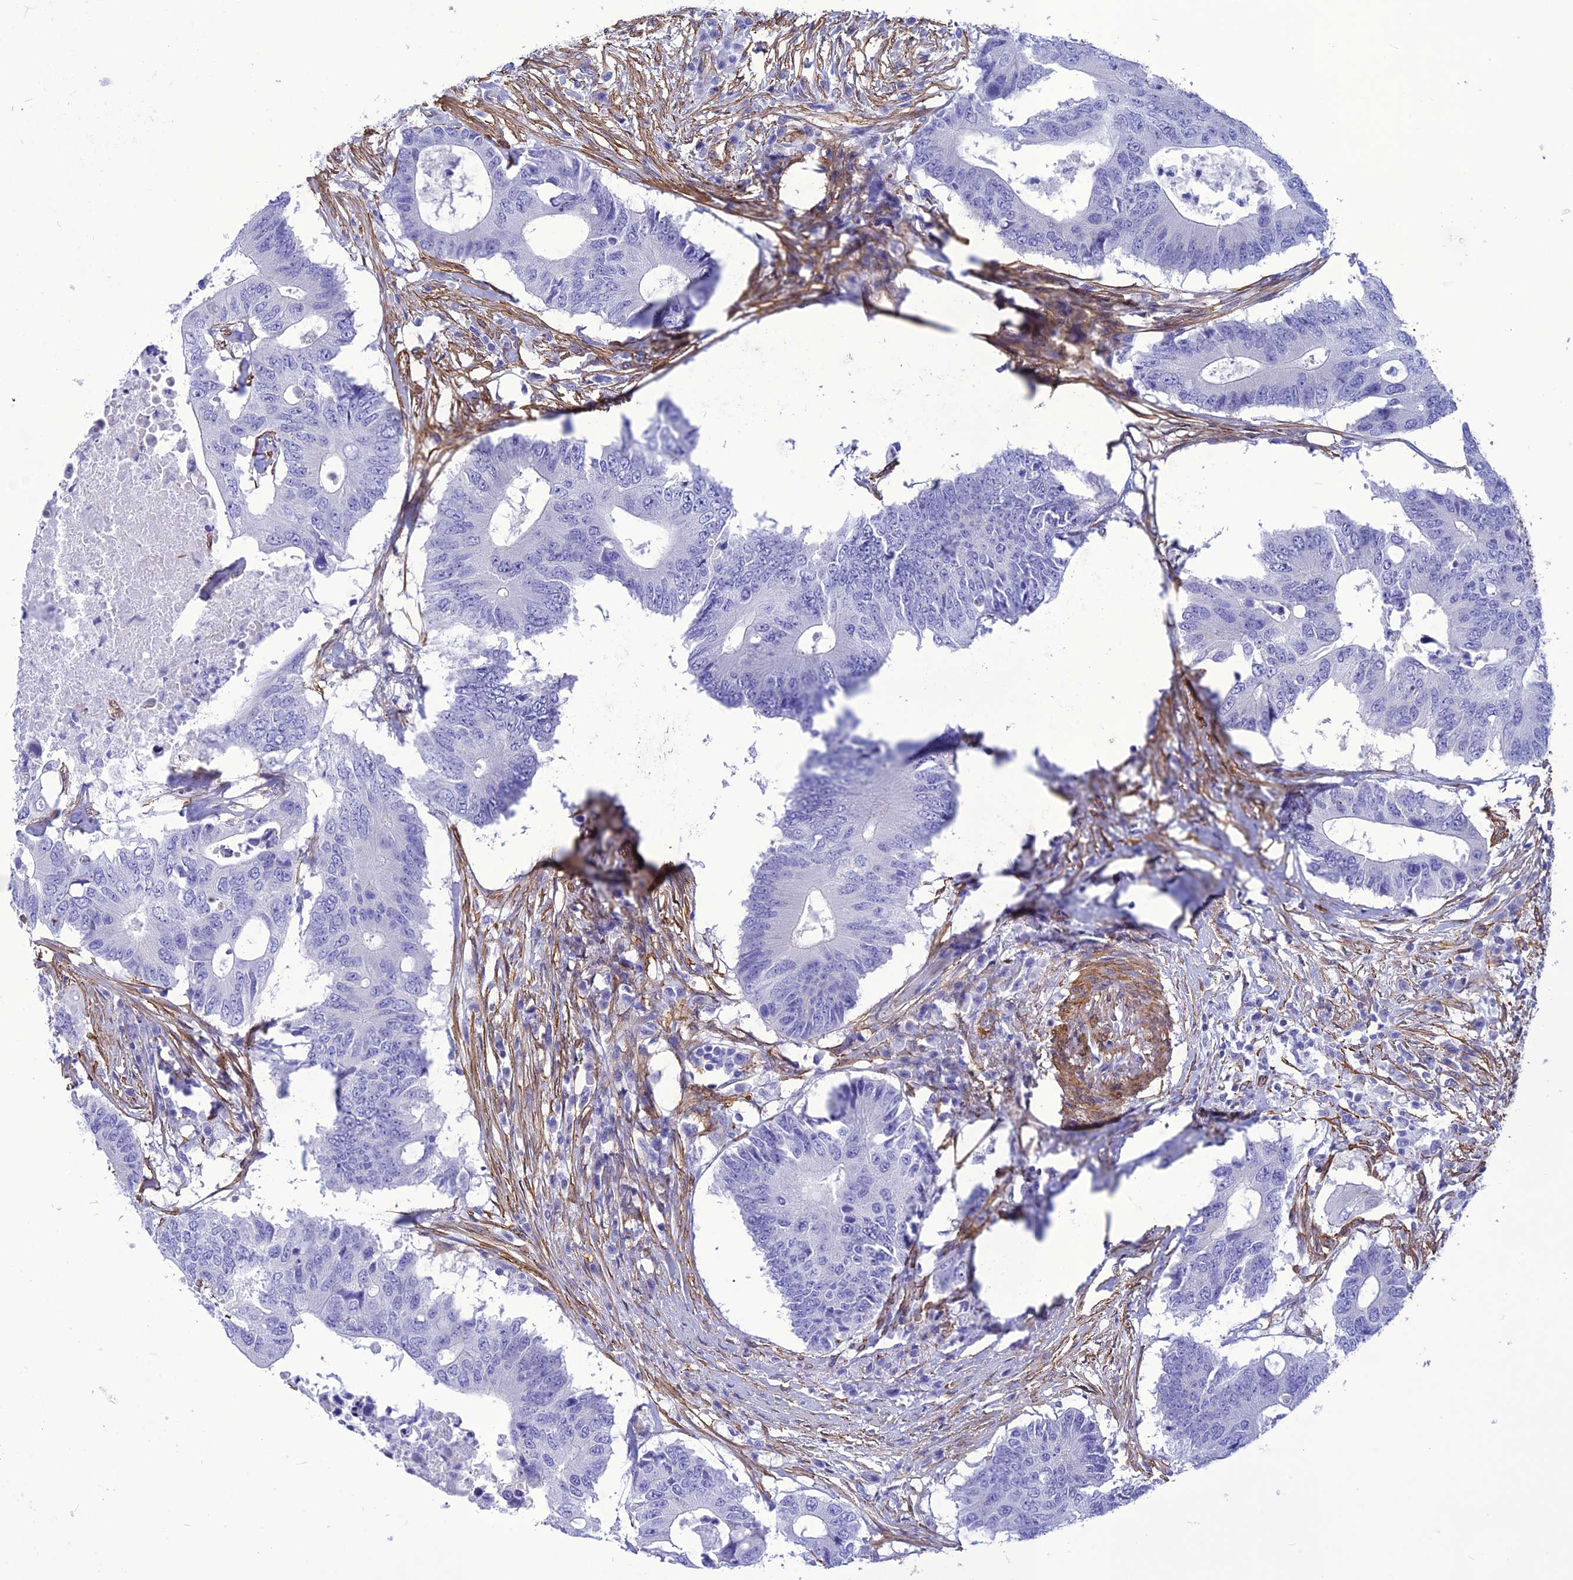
{"staining": {"intensity": "negative", "quantity": "none", "location": "none"}, "tissue": "colorectal cancer", "cell_type": "Tumor cells", "image_type": "cancer", "snomed": [{"axis": "morphology", "description": "Adenocarcinoma, NOS"}, {"axis": "topography", "description": "Colon"}], "caption": "Immunohistochemistry photomicrograph of neoplastic tissue: human colorectal adenocarcinoma stained with DAB exhibits no significant protein staining in tumor cells.", "gene": "NKD1", "patient": {"sex": "male", "age": 71}}